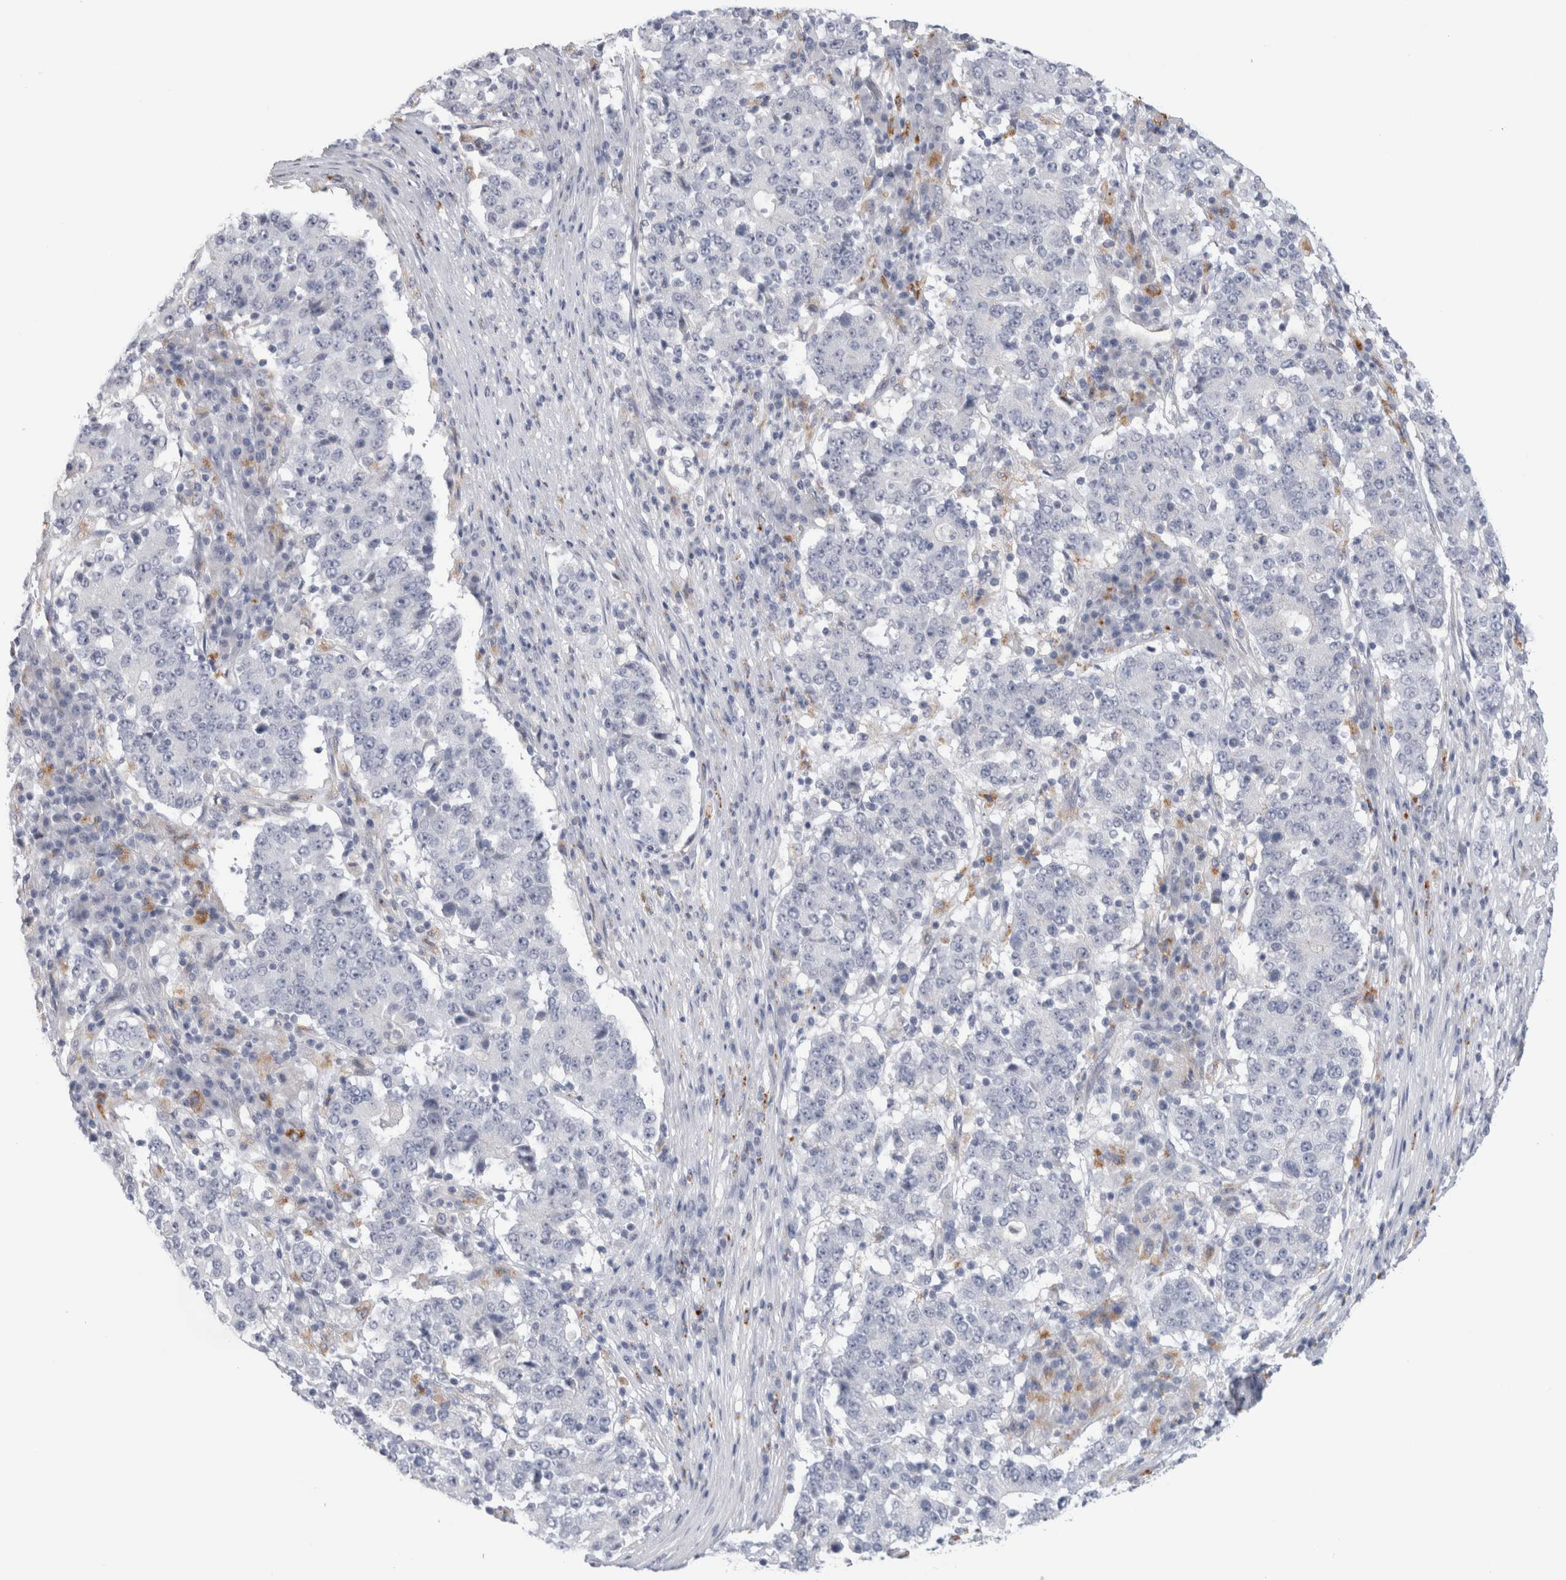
{"staining": {"intensity": "negative", "quantity": "none", "location": "none"}, "tissue": "stomach cancer", "cell_type": "Tumor cells", "image_type": "cancer", "snomed": [{"axis": "morphology", "description": "Adenocarcinoma, NOS"}, {"axis": "topography", "description": "Stomach"}], "caption": "Human stomach cancer (adenocarcinoma) stained for a protein using immunohistochemistry (IHC) reveals no staining in tumor cells.", "gene": "ANKMY1", "patient": {"sex": "male", "age": 59}}